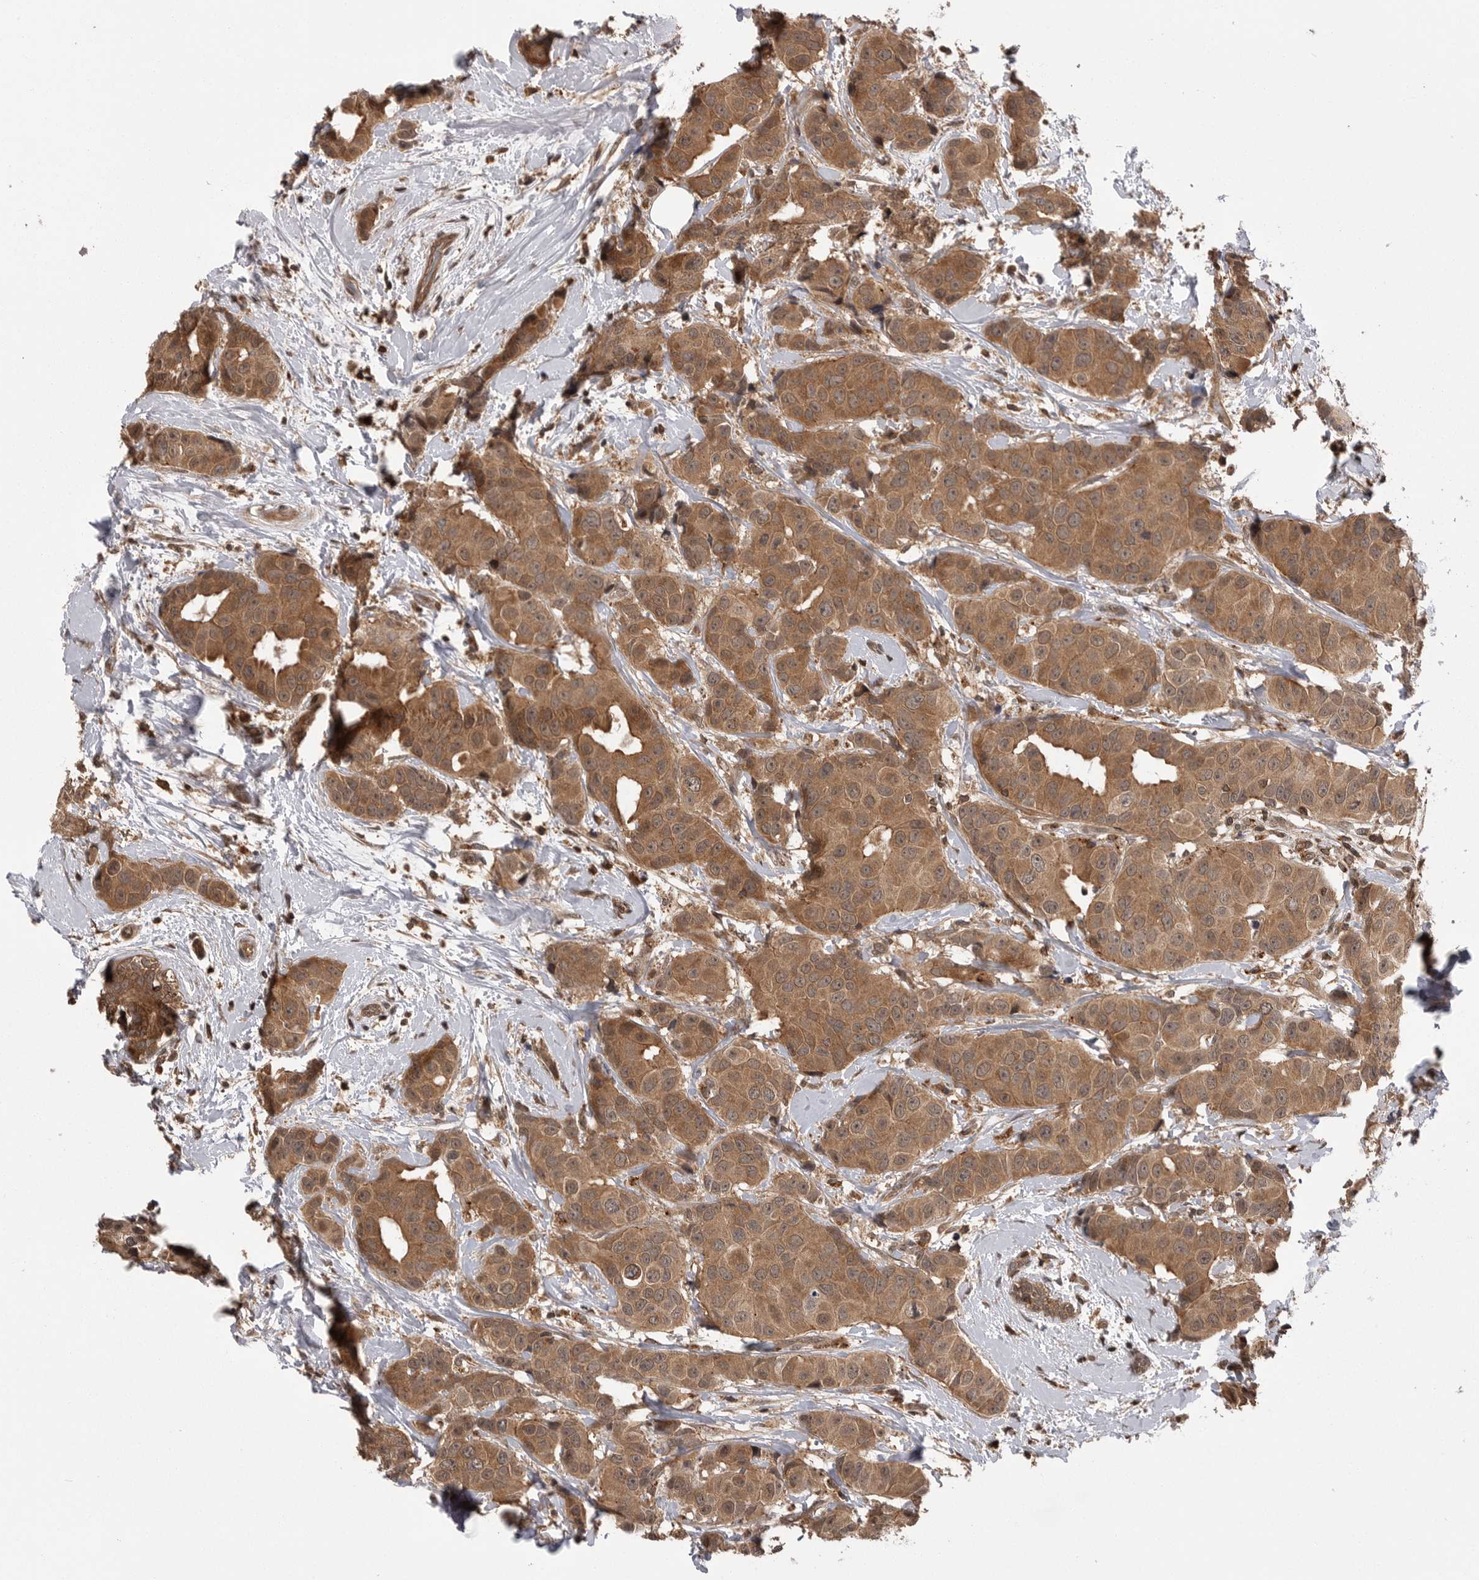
{"staining": {"intensity": "moderate", "quantity": ">75%", "location": "cytoplasmic/membranous,nuclear"}, "tissue": "breast cancer", "cell_type": "Tumor cells", "image_type": "cancer", "snomed": [{"axis": "morphology", "description": "Normal tissue, NOS"}, {"axis": "morphology", "description": "Duct carcinoma"}, {"axis": "topography", "description": "Breast"}], "caption": "Immunohistochemical staining of breast cancer demonstrates medium levels of moderate cytoplasmic/membranous and nuclear protein staining in approximately >75% of tumor cells.", "gene": "AOAH", "patient": {"sex": "female", "age": 39}}